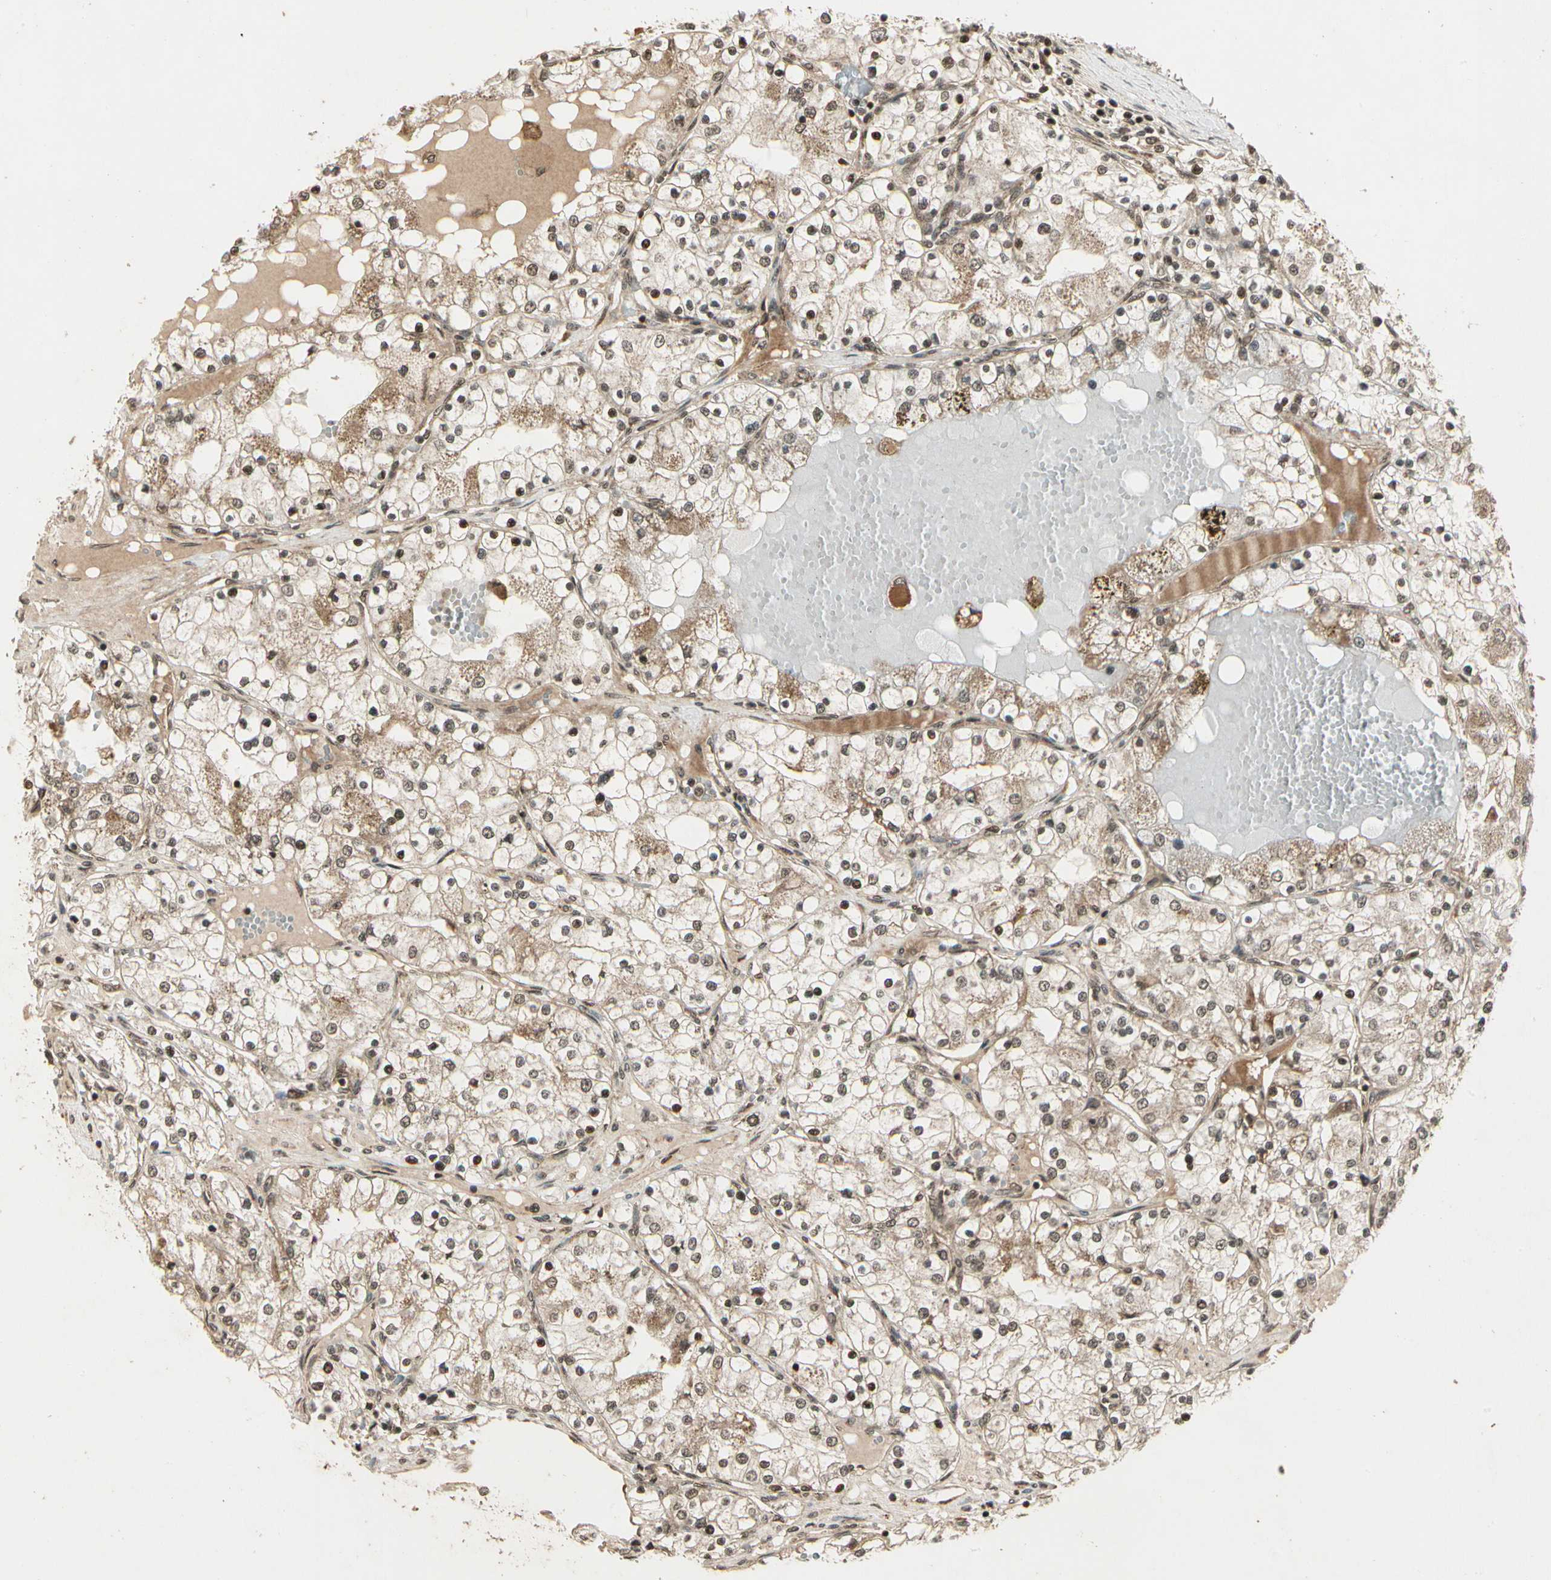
{"staining": {"intensity": "weak", "quantity": "25%-75%", "location": "cytoplasmic/membranous"}, "tissue": "renal cancer", "cell_type": "Tumor cells", "image_type": "cancer", "snomed": [{"axis": "morphology", "description": "Adenocarcinoma, NOS"}, {"axis": "topography", "description": "Kidney"}], "caption": "An image showing weak cytoplasmic/membranous positivity in approximately 25%-75% of tumor cells in renal cancer, as visualized by brown immunohistochemical staining.", "gene": "GLUL", "patient": {"sex": "male", "age": 68}}